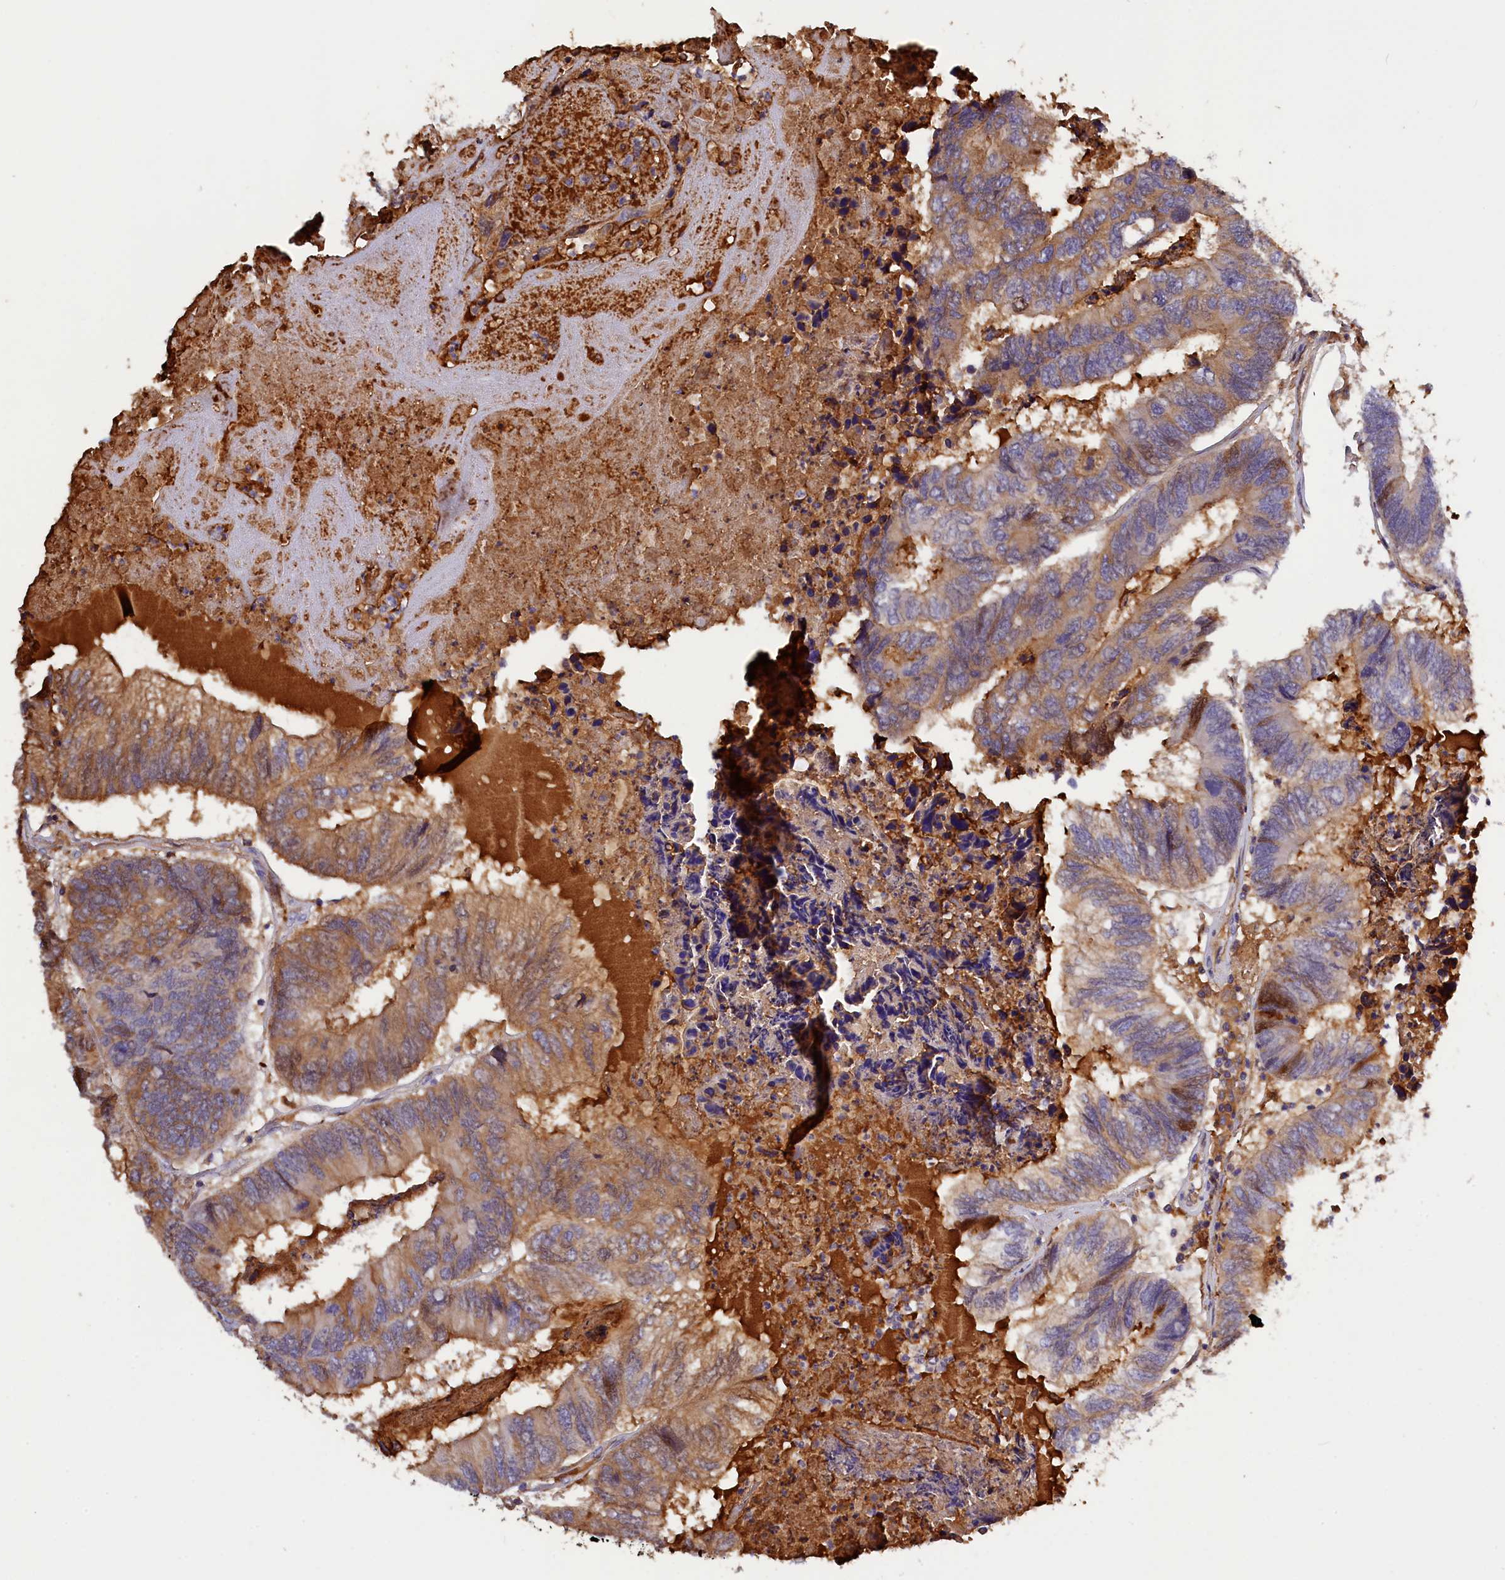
{"staining": {"intensity": "moderate", "quantity": "25%-75%", "location": "cytoplasmic/membranous"}, "tissue": "colorectal cancer", "cell_type": "Tumor cells", "image_type": "cancer", "snomed": [{"axis": "morphology", "description": "Adenocarcinoma, NOS"}, {"axis": "topography", "description": "Colon"}], "caption": "Tumor cells demonstrate moderate cytoplasmic/membranous positivity in approximately 25%-75% of cells in adenocarcinoma (colorectal).", "gene": "PHAF1", "patient": {"sex": "female", "age": 67}}